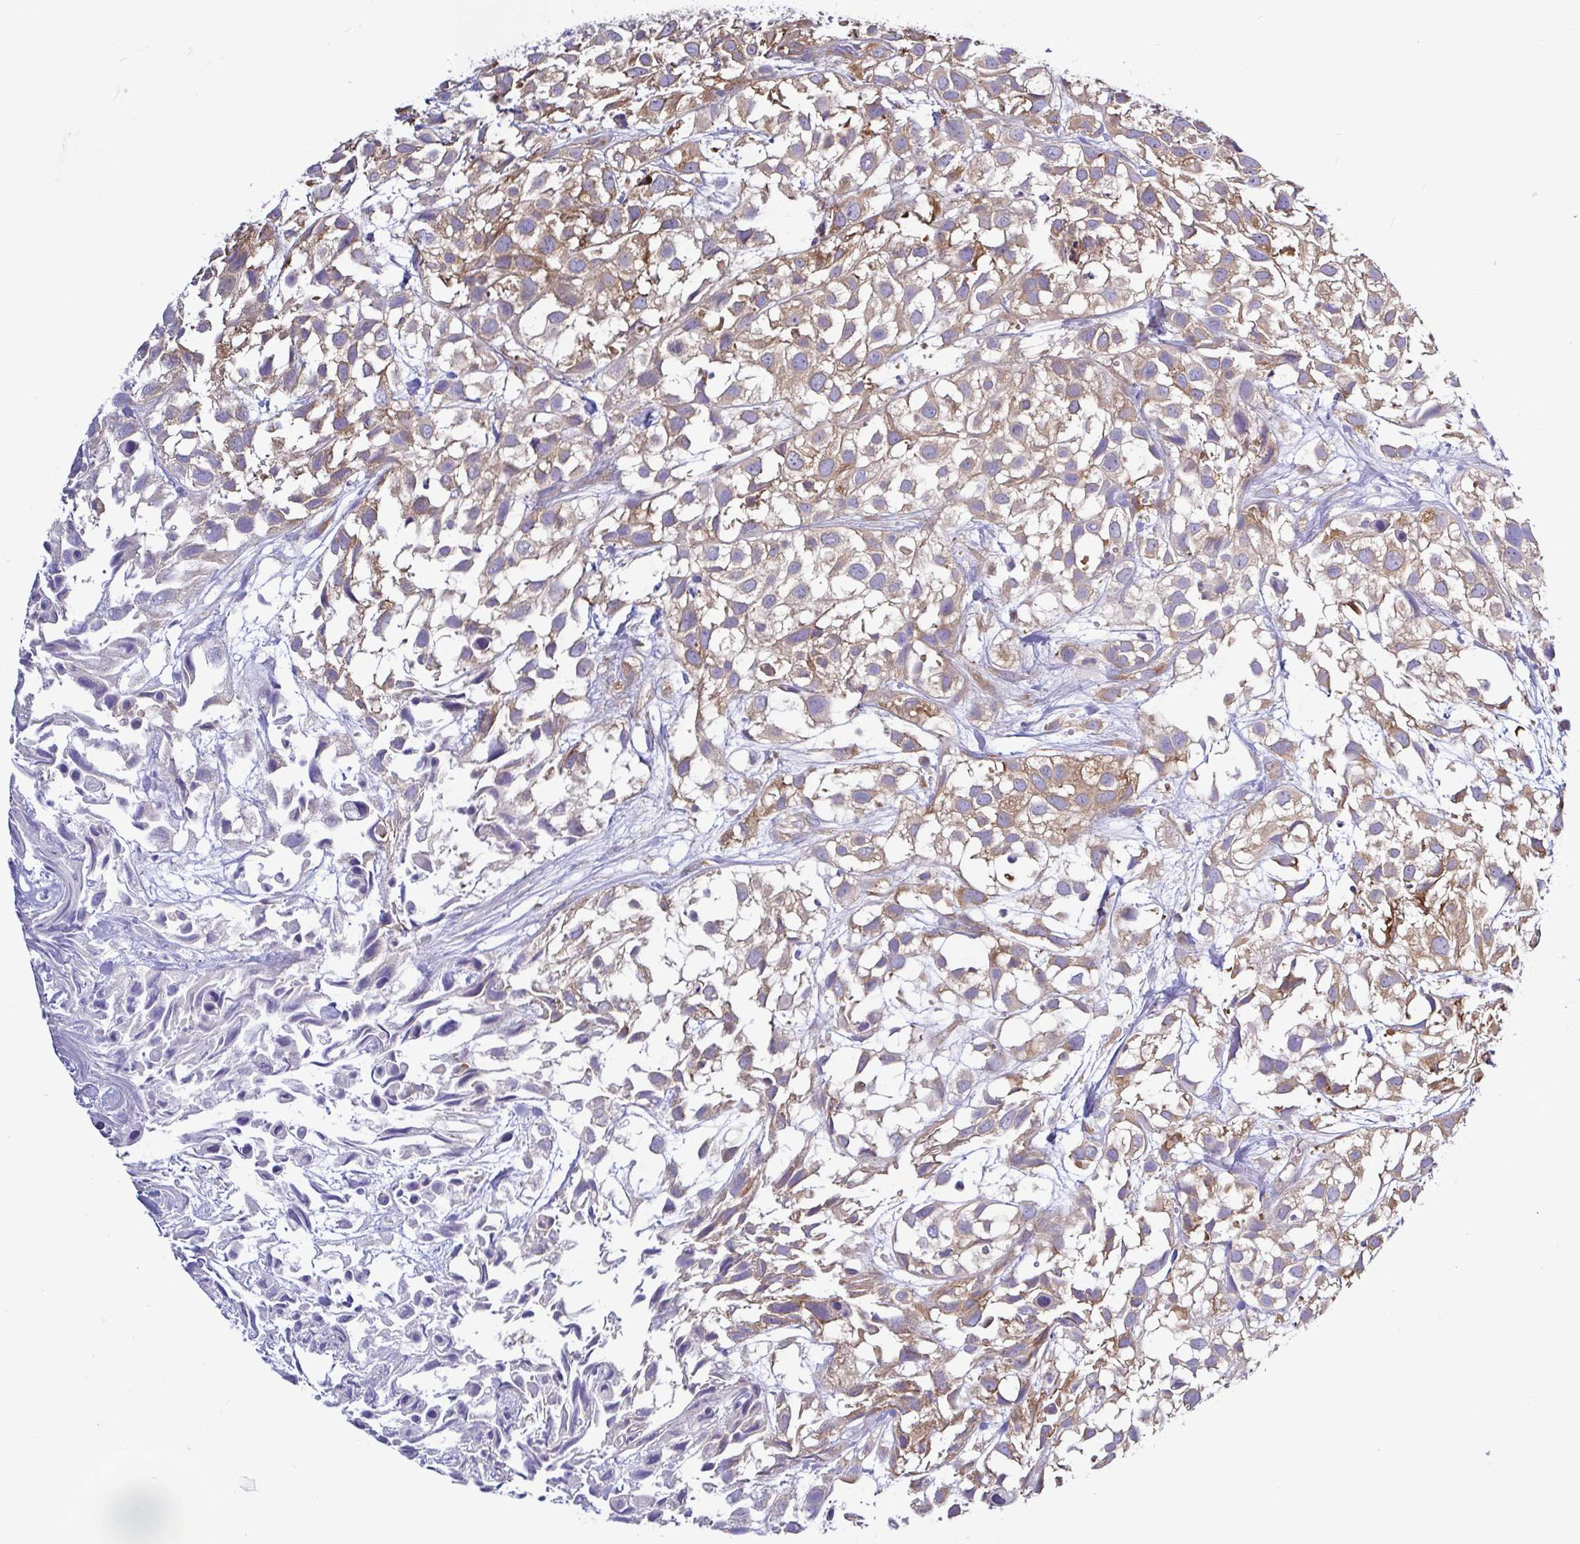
{"staining": {"intensity": "moderate", "quantity": ">75%", "location": "cytoplasmic/membranous"}, "tissue": "urothelial cancer", "cell_type": "Tumor cells", "image_type": "cancer", "snomed": [{"axis": "morphology", "description": "Urothelial carcinoma, High grade"}, {"axis": "topography", "description": "Urinary bladder"}], "caption": "Moderate cytoplasmic/membranous expression for a protein is identified in approximately >75% of tumor cells of high-grade urothelial carcinoma using immunohistochemistry.", "gene": "LARS1", "patient": {"sex": "male", "age": 56}}